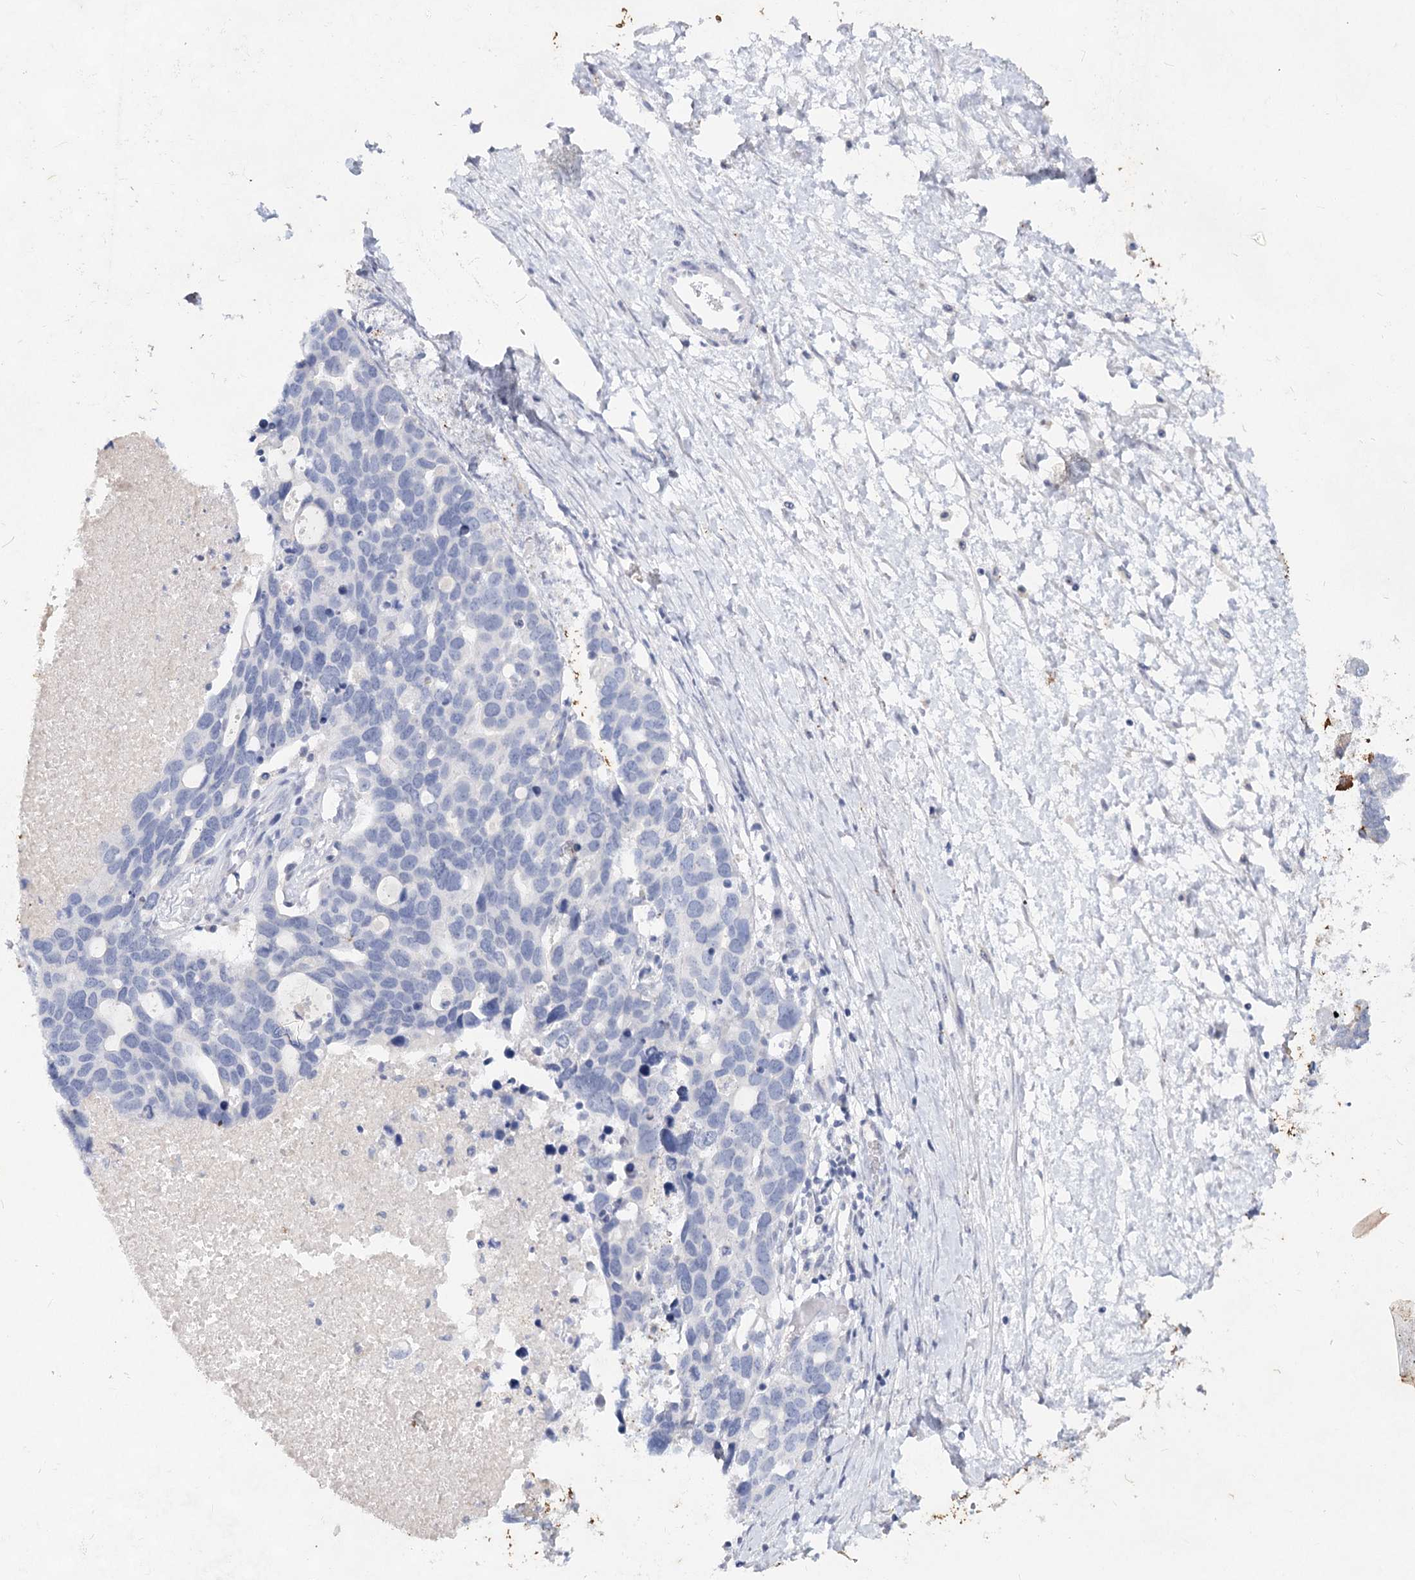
{"staining": {"intensity": "negative", "quantity": "none", "location": "none"}, "tissue": "ovarian cancer", "cell_type": "Tumor cells", "image_type": "cancer", "snomed": [{"axis": "morphology", "description": "Cystadenocarcinoma, serous, NOS"}, {"axis": "topography", "description": "Ovary"}], "caption": "DAB immunohistochemical staining of ovarian cancer displays no significant positivity in tumor cells.", "gene": "CCDC73", "patient": {"sex": "female", "age": 54}}